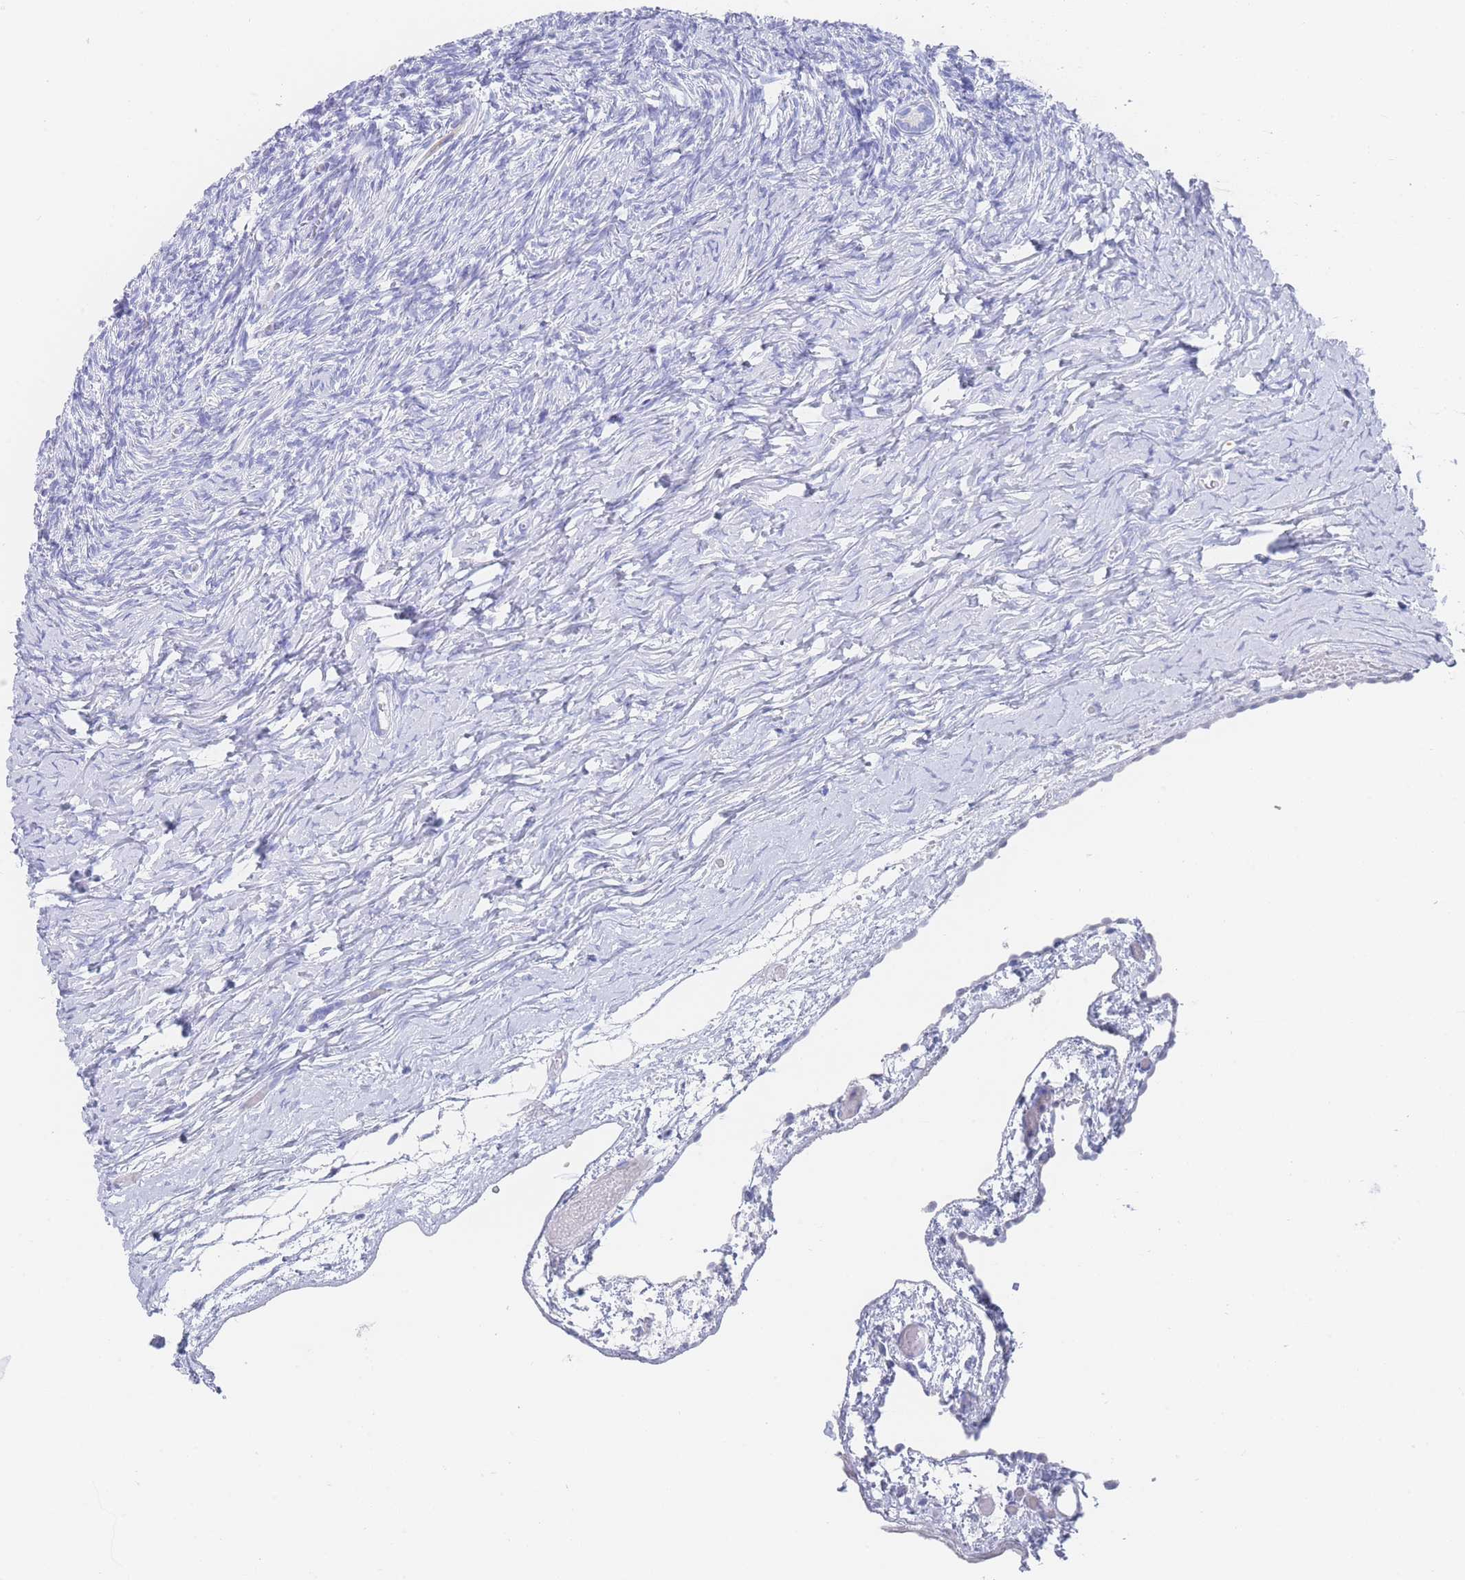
{"staining": {"intensity": "negative", "quantity": "none", "location": "none"}, "tissue": "ovary", "cell_type": "Ovarian stroma cells", "image_type": "normal", "snomed": [{"axis": "morphology", "description": "Normal tissue, NOS"}, {"axis": "topography", "description": "Ovary"}], "caption": "Immunohistochemical staining of normal ovary displays no significant expression in ovarian stroma cells.", "gene": "LRRC37A2", "patient": {"sex": "female", "age": 39}}